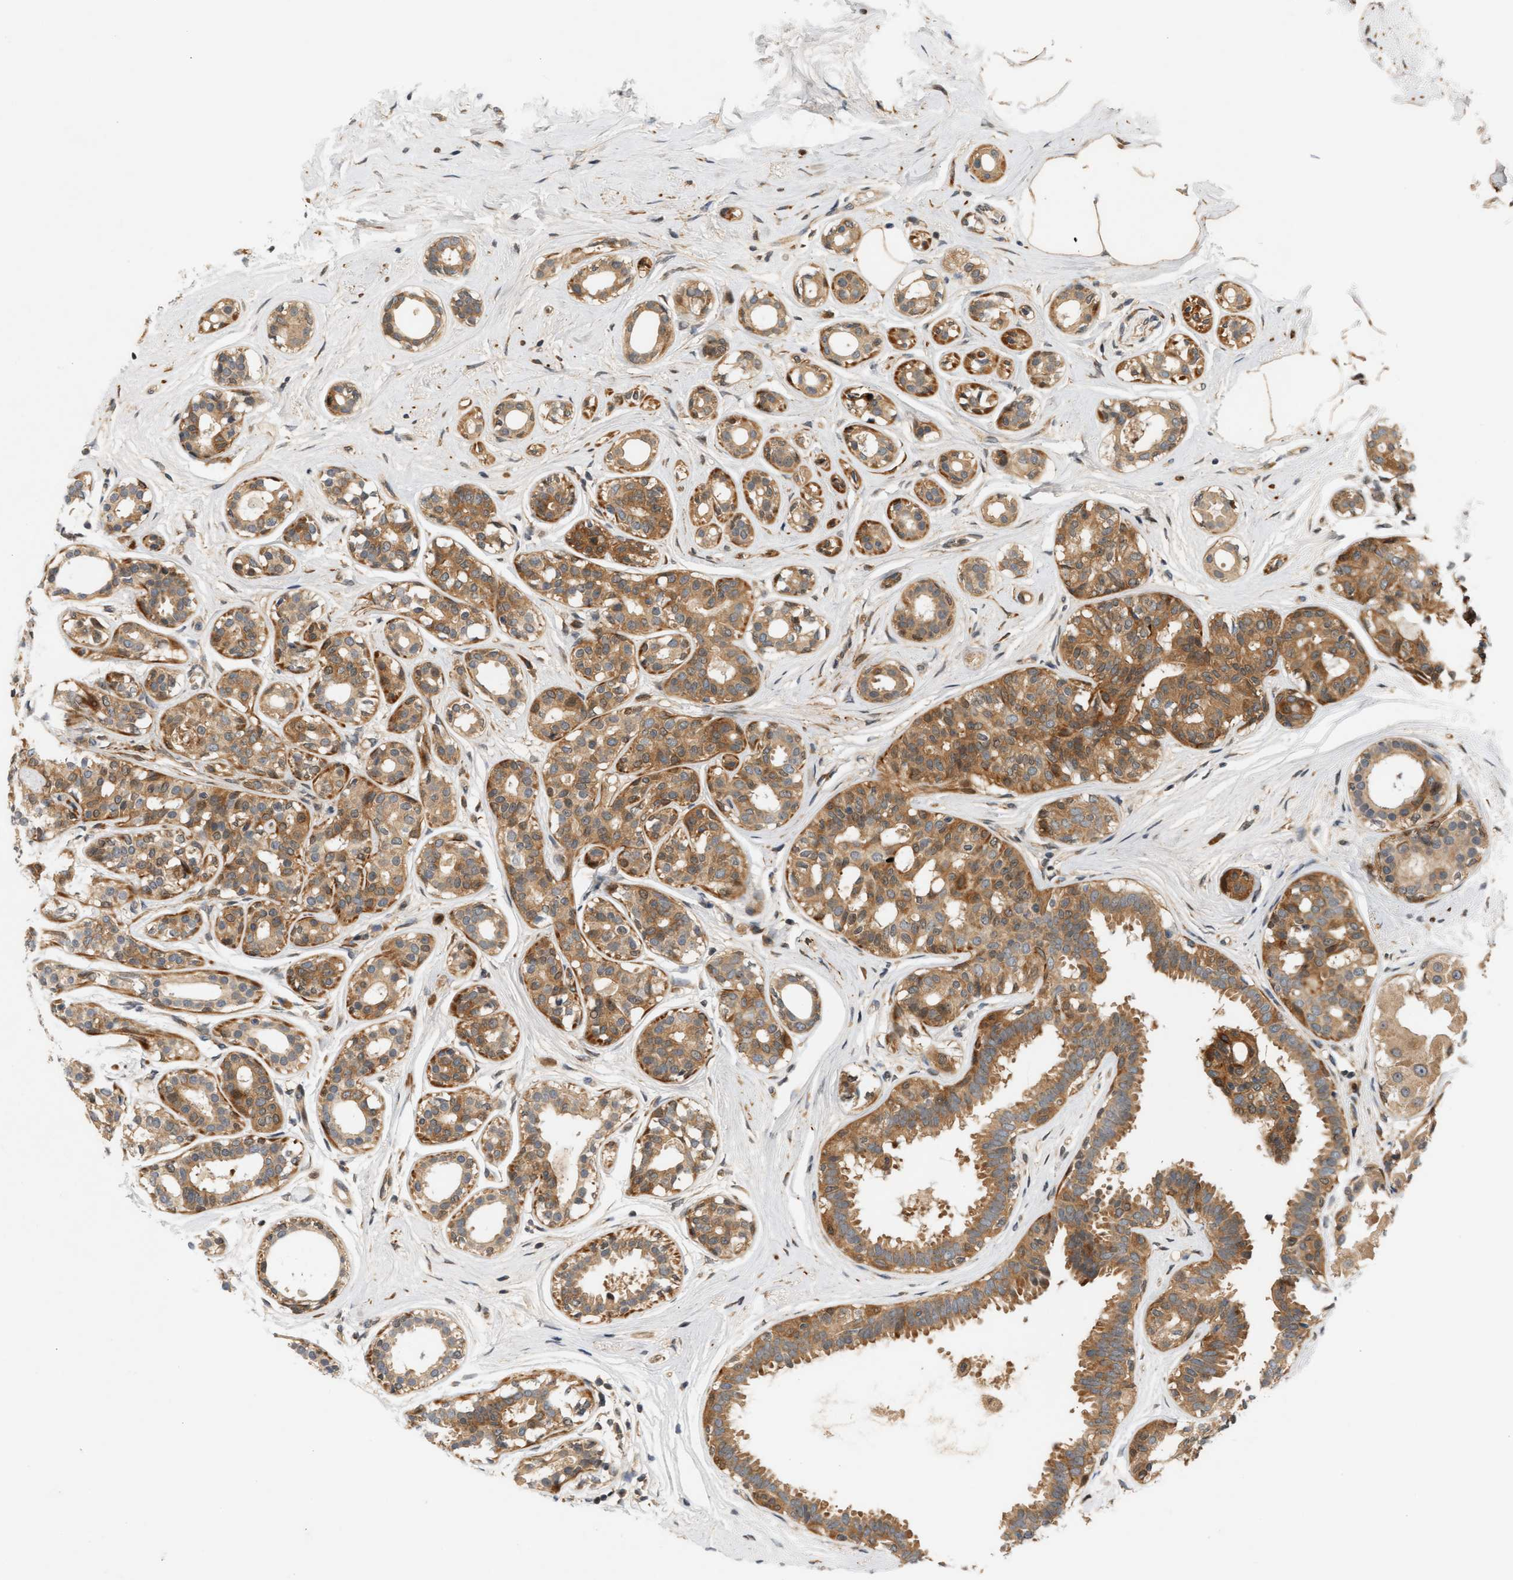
{"staining": {"intensity": "moderate", "quantity": ">75%", "location": "cytoplasmic/membranous"}, "tissue": "breast cancer", "cell_type": "Tumor cells", "image_type": "cancer", "snomed": [{"axis": "morphology", "description": "Duct carcinoma"}, {"axis": "topography", "description": "Breast"}], "caption": "IHC histopathology image of neoplastic tissue: breast cancer stained using immunohistochemistry reveals medium levels of moderate protein expression localized specifically in the cytoplasmic/membranous of tumor cells, appearing as a cytoplasmic/membranous brown color.", "gene": "BAHCC1", "patient": {"sex": "female", "age": 55}}